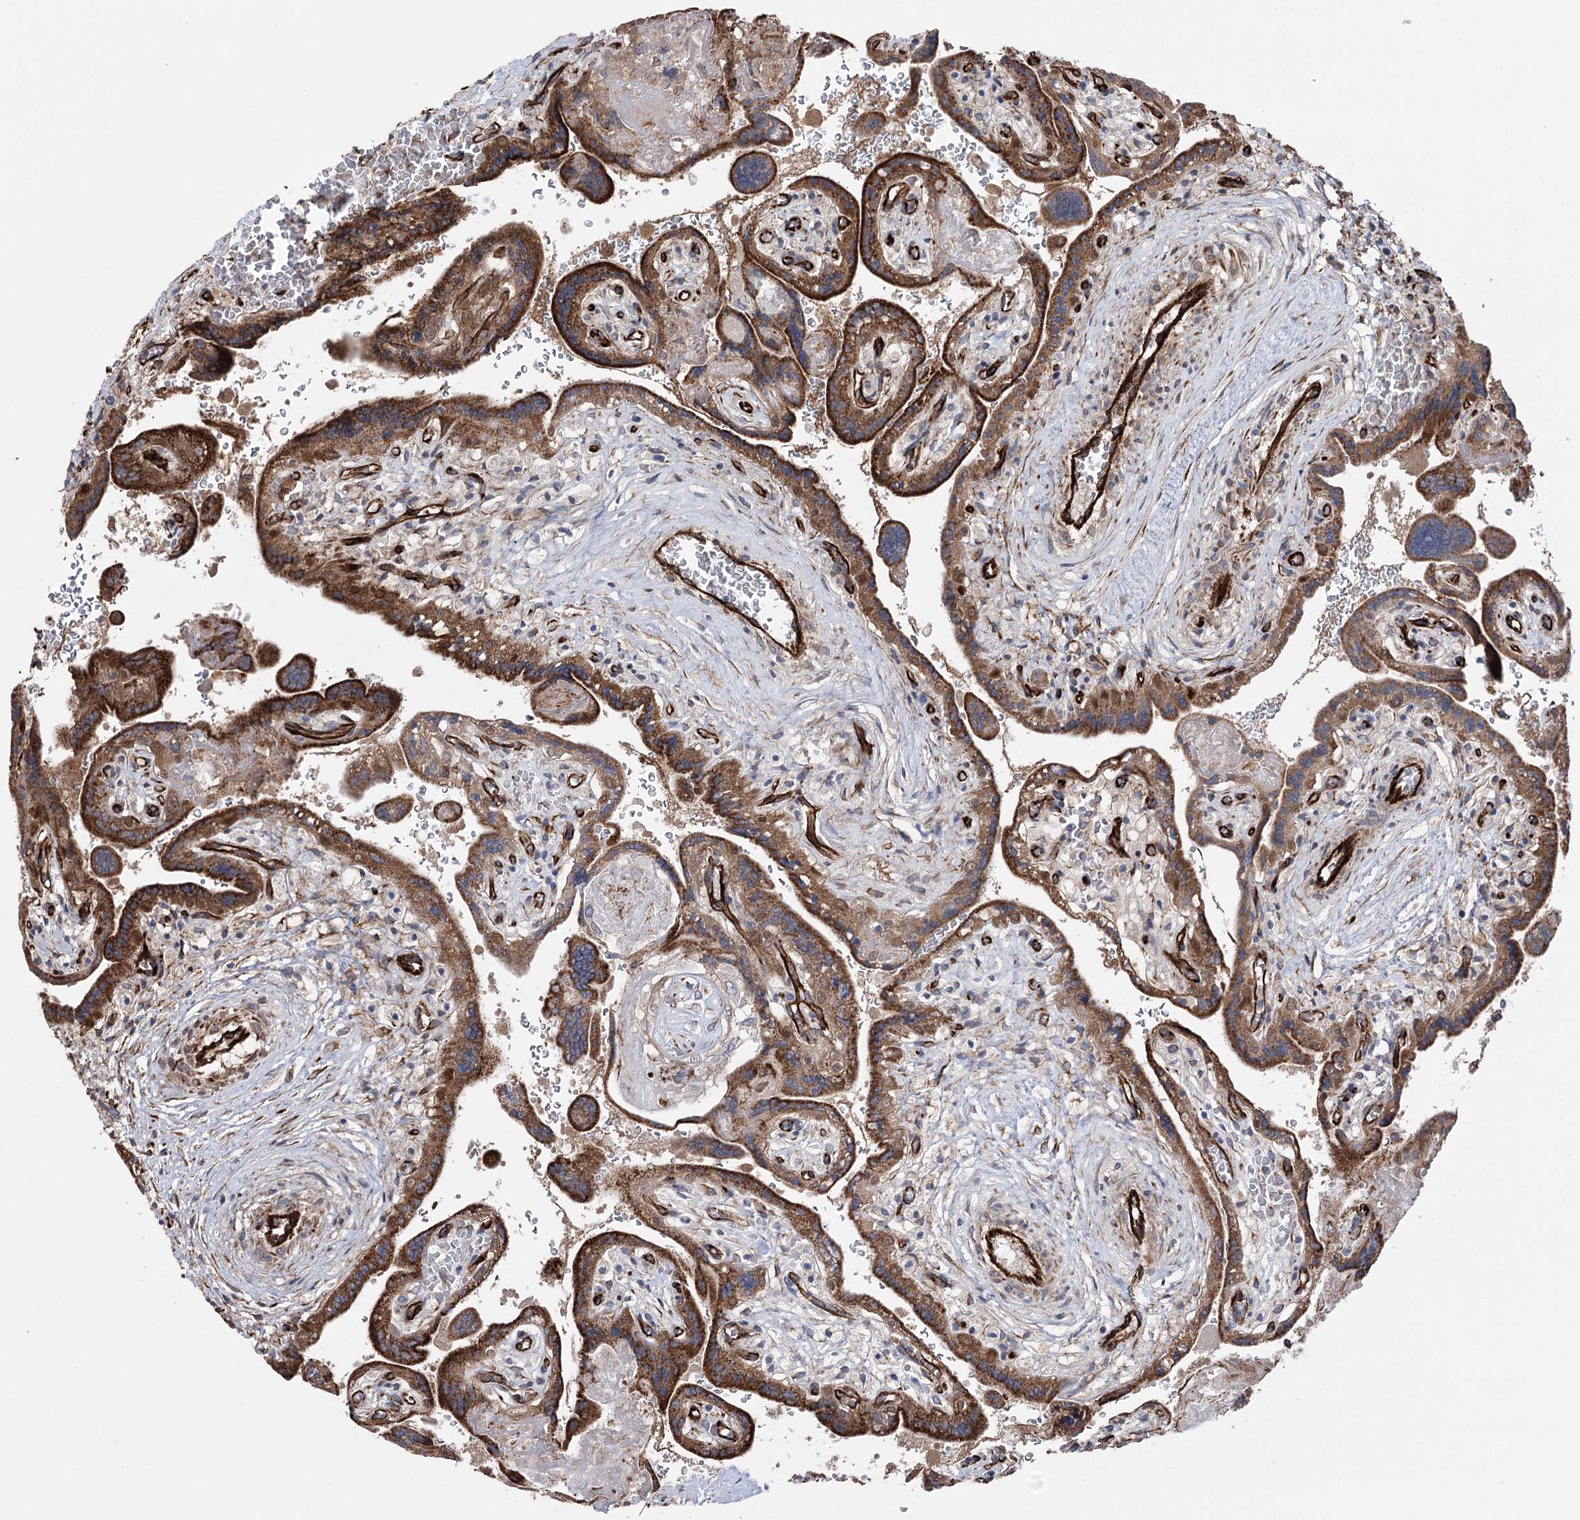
{"staining": {"intensity": "strong", "quantity": "25%-75%", "location": "cytoplasmic/membranous"}, "tissue": "placenta", "cell_type": "Trophoblastic cells", "image_type": "normal", "snomed": [{"axis": "morphology", "description": "Normal tissue, NOS"}, {"axis": "topography", "description": "Placenta"}], "caption": "Trophoblastic cells show strong cytoplasmic/membranous staining in approximately 25%-75% of cells in unremarkable placenta. (DAB IHC with brightfield microscopy, high magnification).", "gene": "MIB1", "patient": {"sex": "female", "age": 37}}